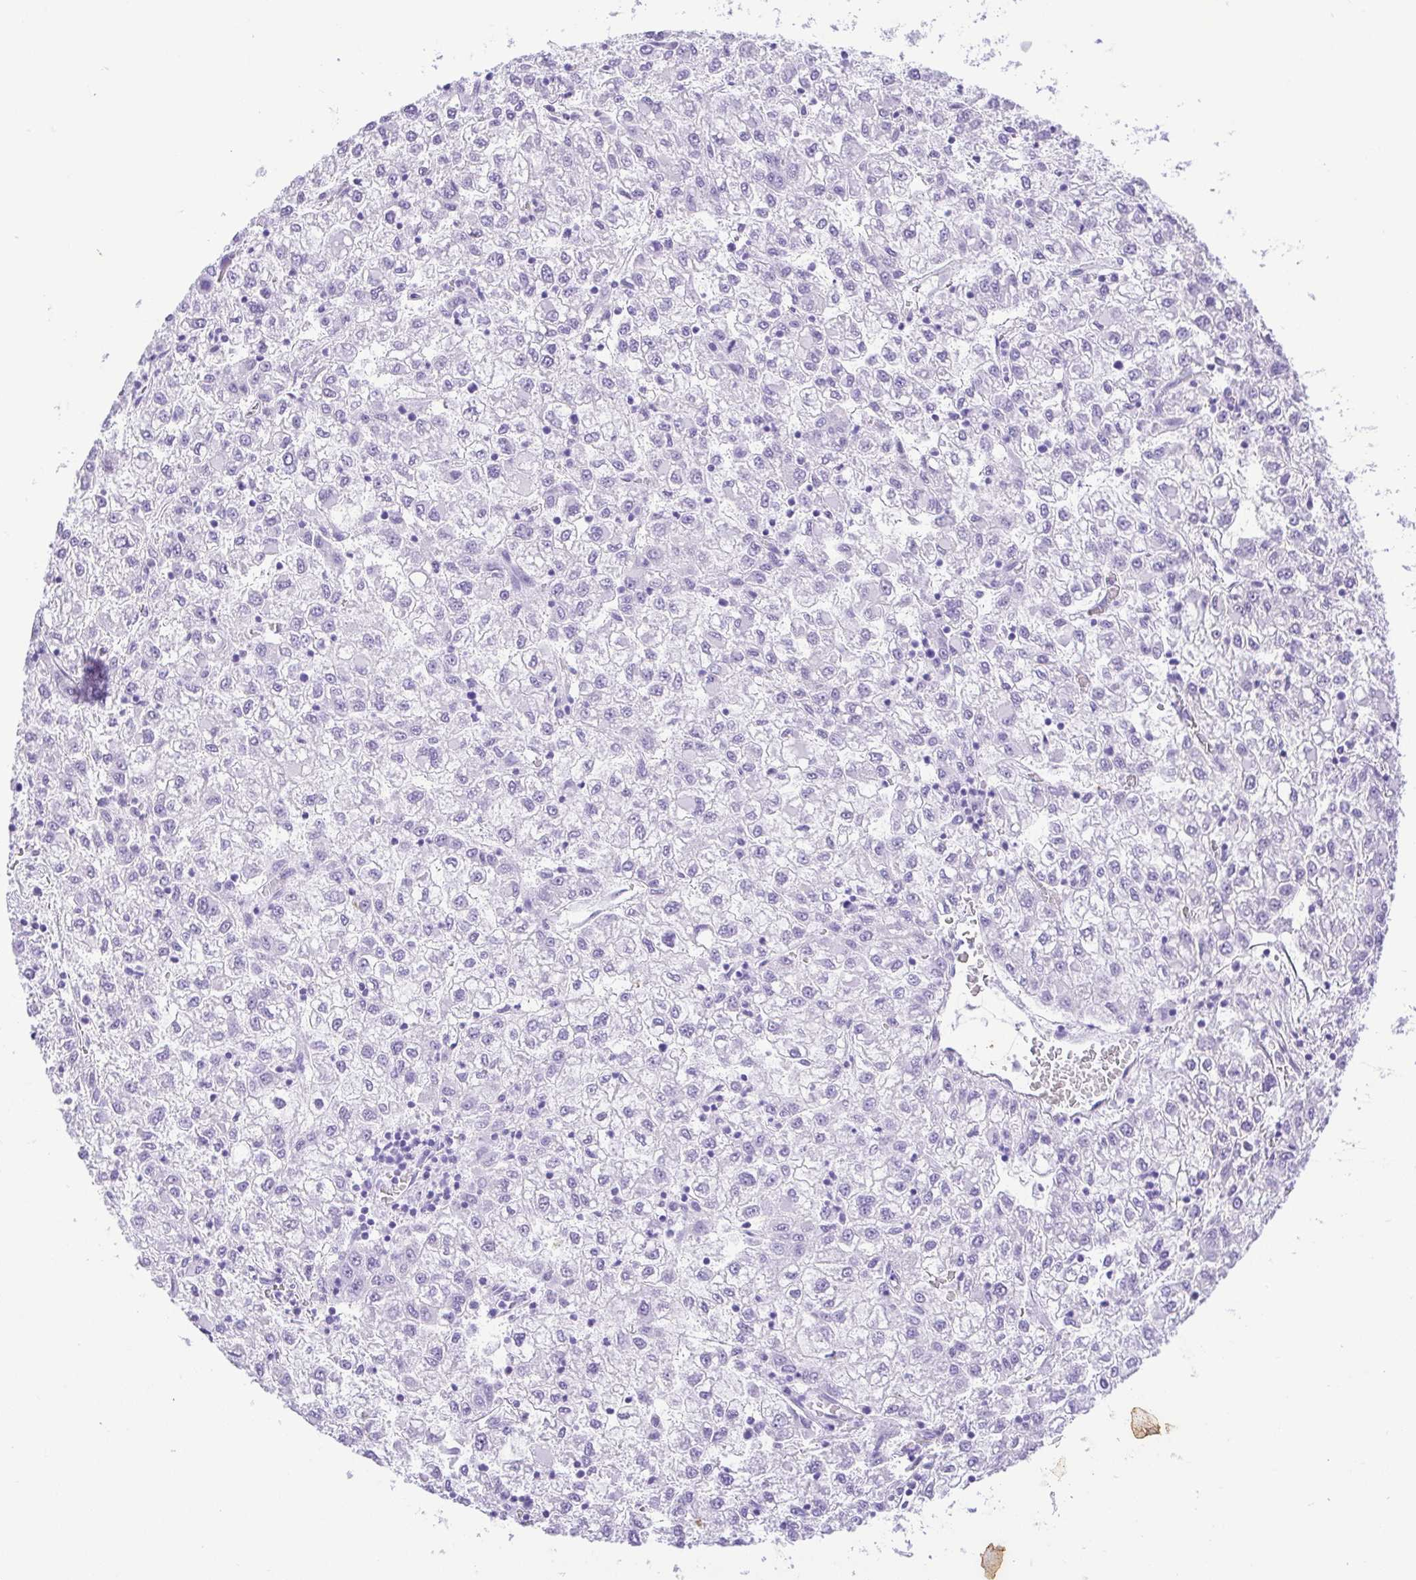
{"staining": {"intensity": "negative", "quantity": "none", "location": "none"}, "tissue": "liver cancer", "cell_type": "Tumor cells", "image_type": "cancer", "snomed": [{"axis": "morphology", "description": "Carcinoma, Hepatocellular, NOS"}, {"axis": "topography", "description": "Liver"}], "caption": "Tumor cells show no significant expression in hepatocellular carcinoma (liver).", "gene": "CDSN", "patient": {"sex": "male", "age": 40}}